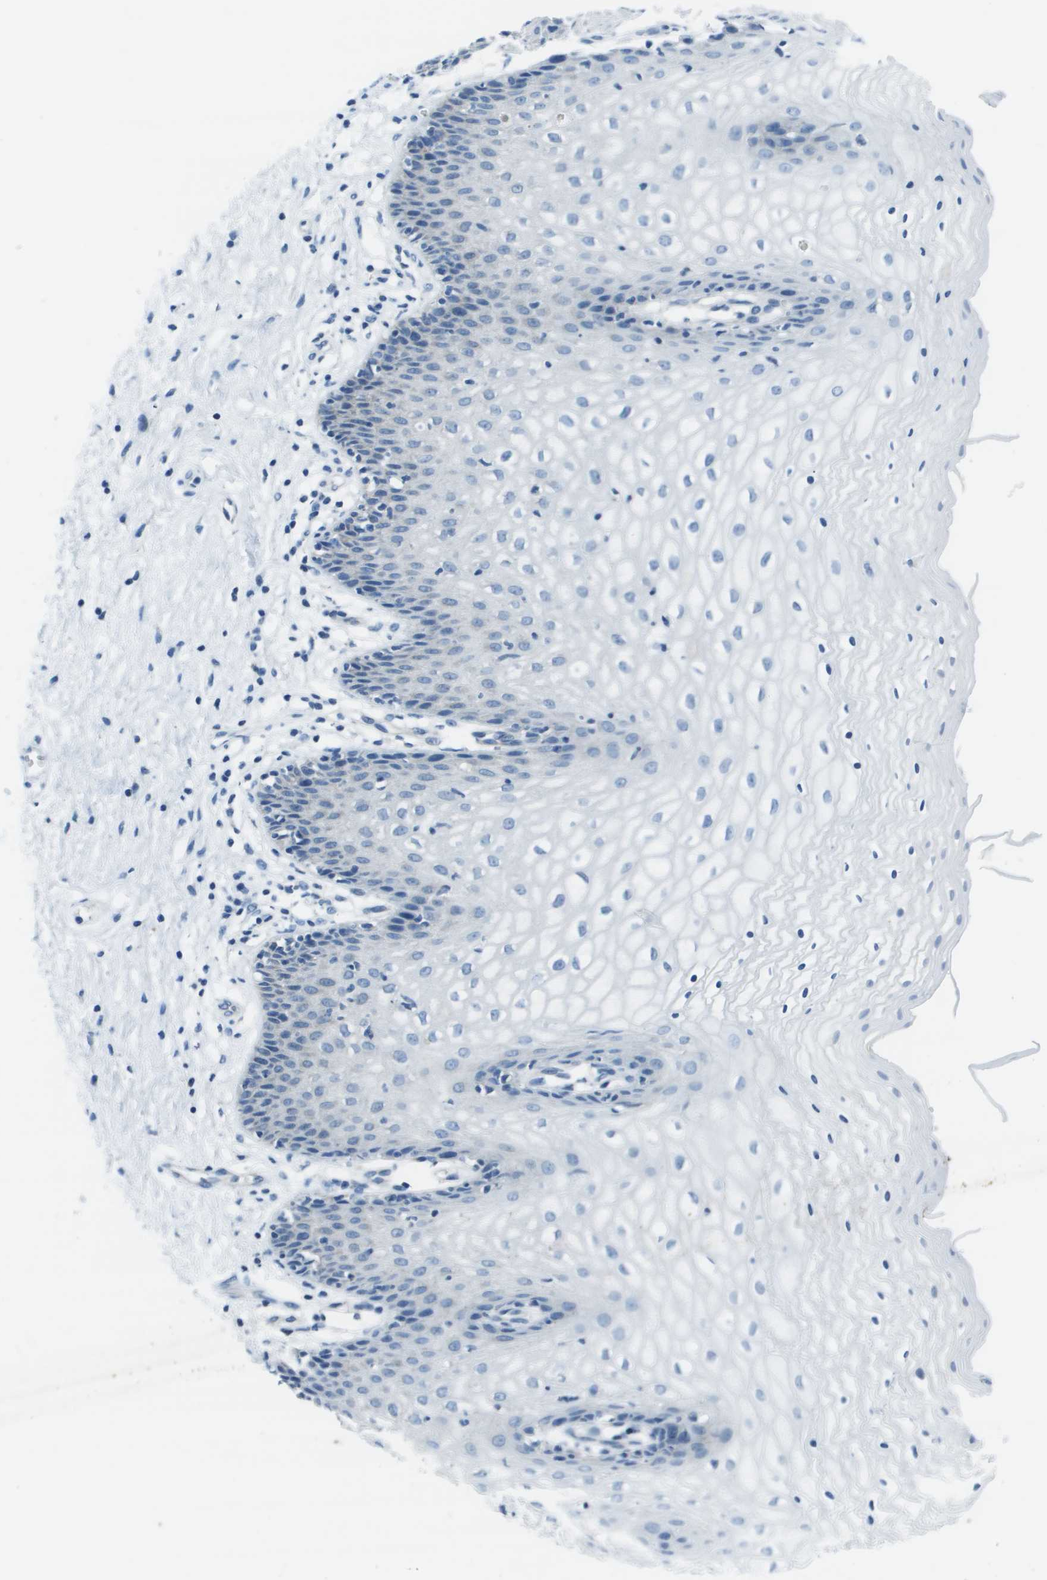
{"staining": {"intensity": "negative", "quantity": "none", "location": "none"}, "tissue": "vagina", "cell_type": "Squamous epithelial cells", "image_type": "normal", "snomed": [{"axis": "morphology", "description": "Normal tissue, NOS"}, {"axis": "topography", "description": "Vagina"}], "caption": "IHC photomicrograph of benign vagina: human vagina stained with DAB (3,3'-diaminobenzidine) reveals no significant protein expression in squamous epithelial cells.", "gene": "STIP1", "patient": {"sex": "female", "age": 34}}